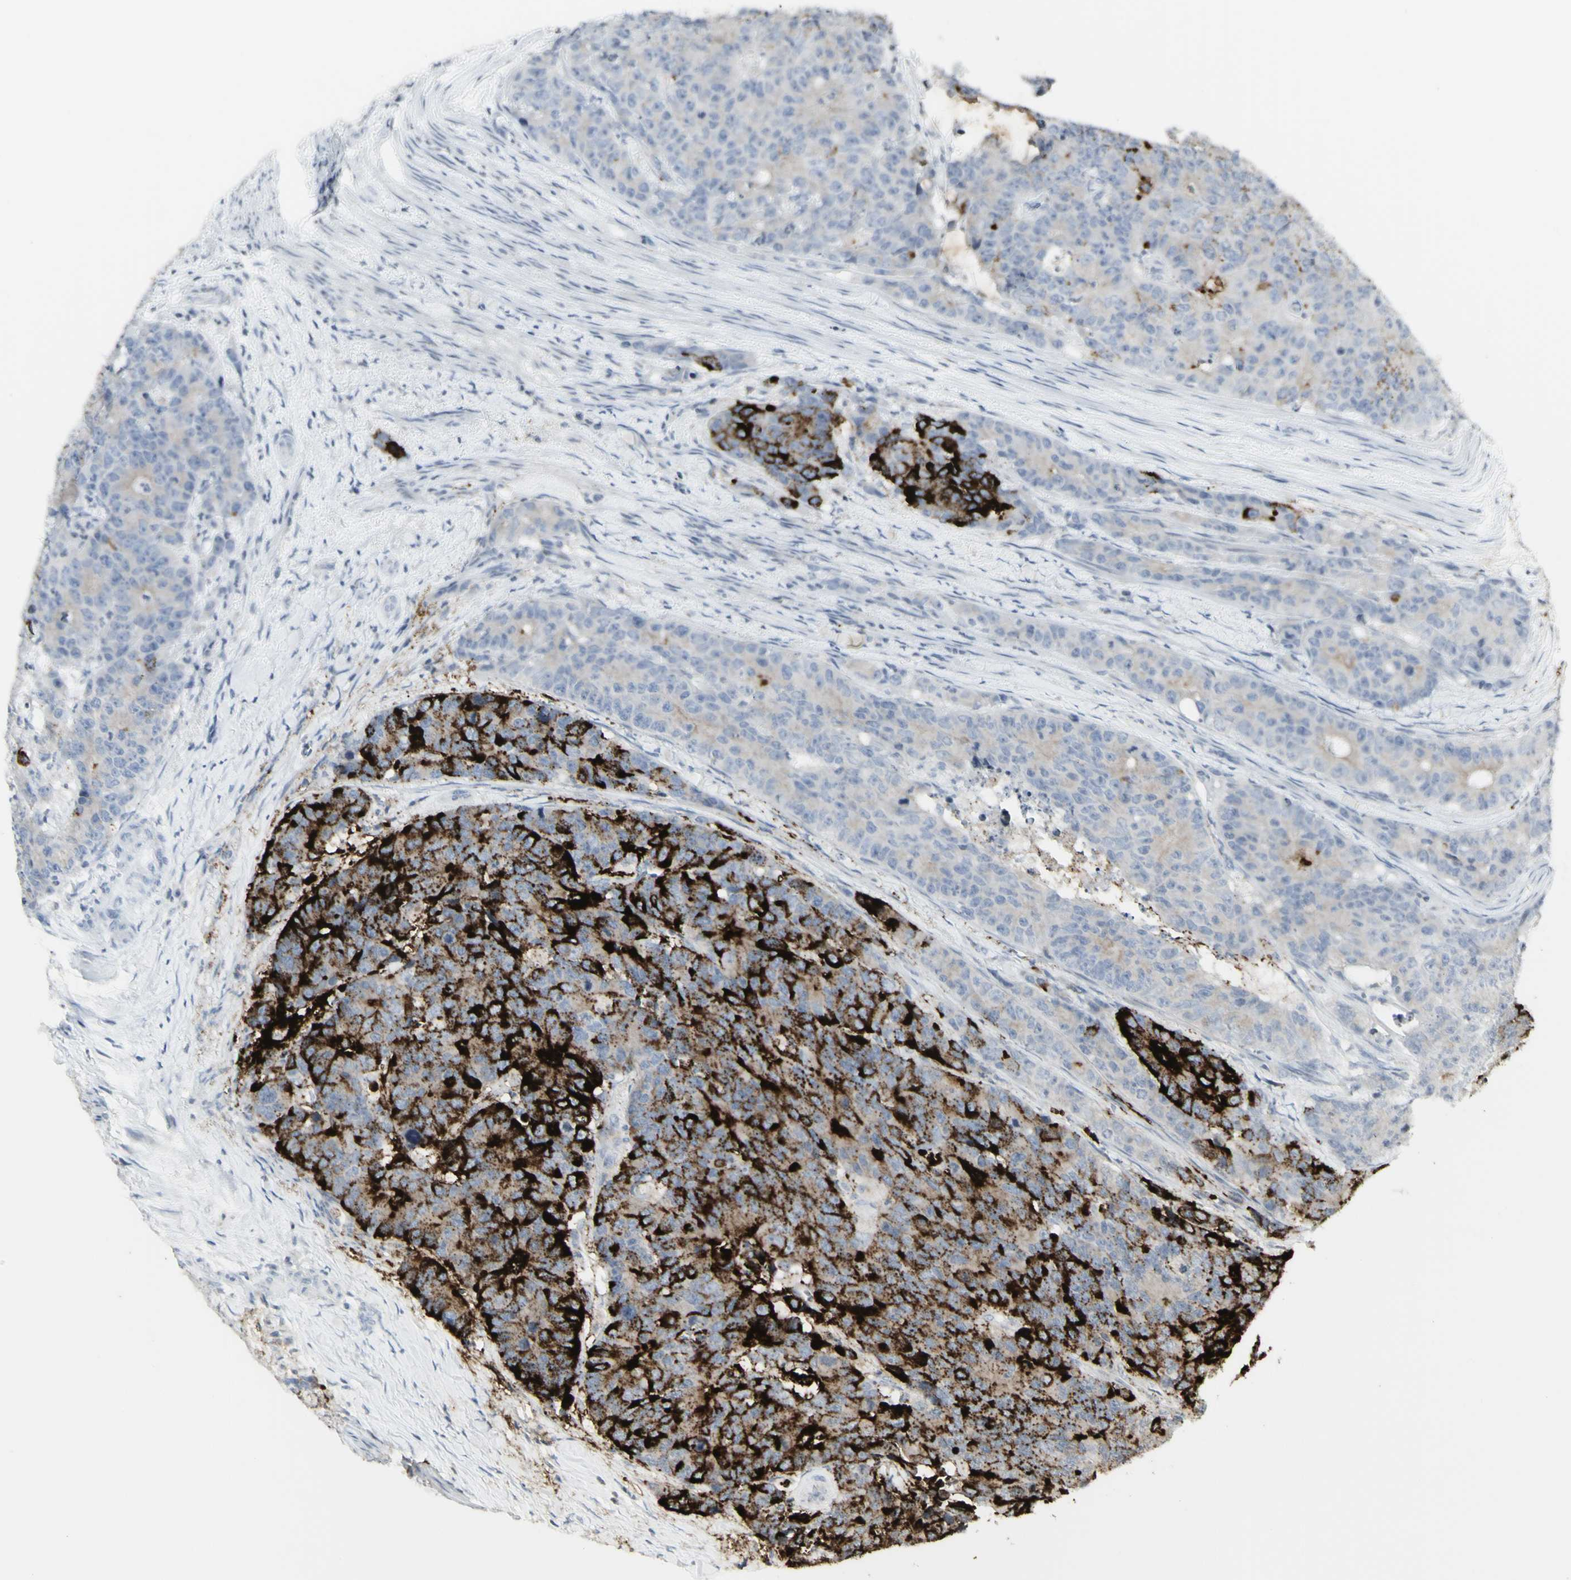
{"staining": {"intensity": "strong", "quantity": "25%-75%", "location": "cytoplasmic/membranous"}, "tissue": "colorectal cancer", "cell_type": "Tumor cells", "image_type": "cancer", "snomed": [{"axis": "morphology", "description": "Adenocarcinoma, NOS"}, {"axis": "topography", "description": "Colon"}], "caption": "An image showing strong cytoplasmic/membranous expression in approximately 25%-75% of tumor cells in colorectal adenocarcinoma, as visualized by brown immunohistochemical staining.", "gene": "MUC5AC", "patient": {"sex": "female", "age": 86}}